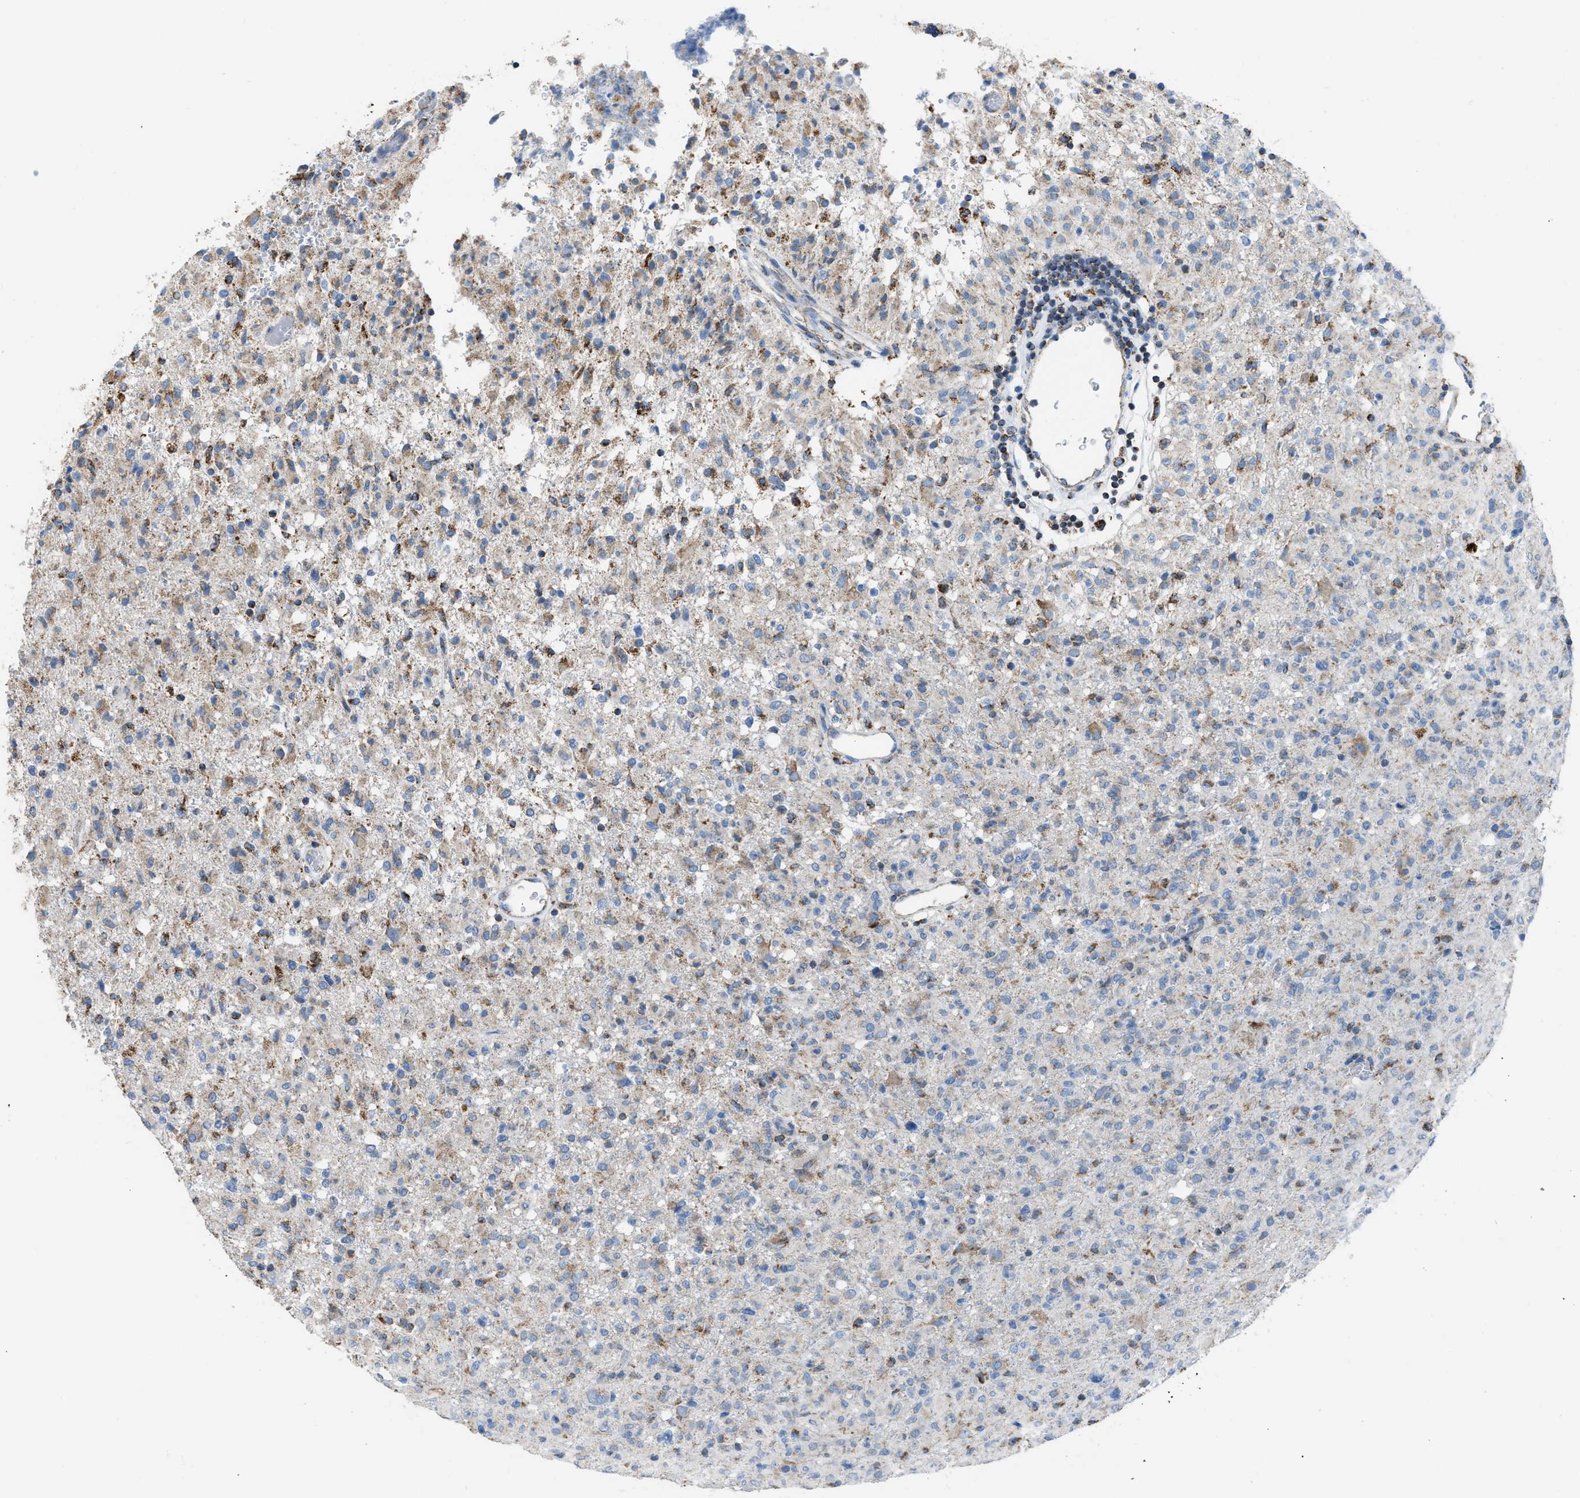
{"staining": {"intensity": "moderate", "quantity": "25%-75%", "location": "cytoplasmic/membranous"}, "tissue": "glioma", "cell_type": "Tumor cells", "image_type": "cancer", "snomed": [{"axis": "morphology", "description": "Glioma, malignant, High grade"}, {"axis": "topography", "description": "Brain"}], "caption": "Protein expression analysis of glioma displays moderate cytoplasmic/membranous staining in approximately 25%-75% of tumor cells.", "gene": "ETFB", "patient": {"sex": "female", "age": 57}}